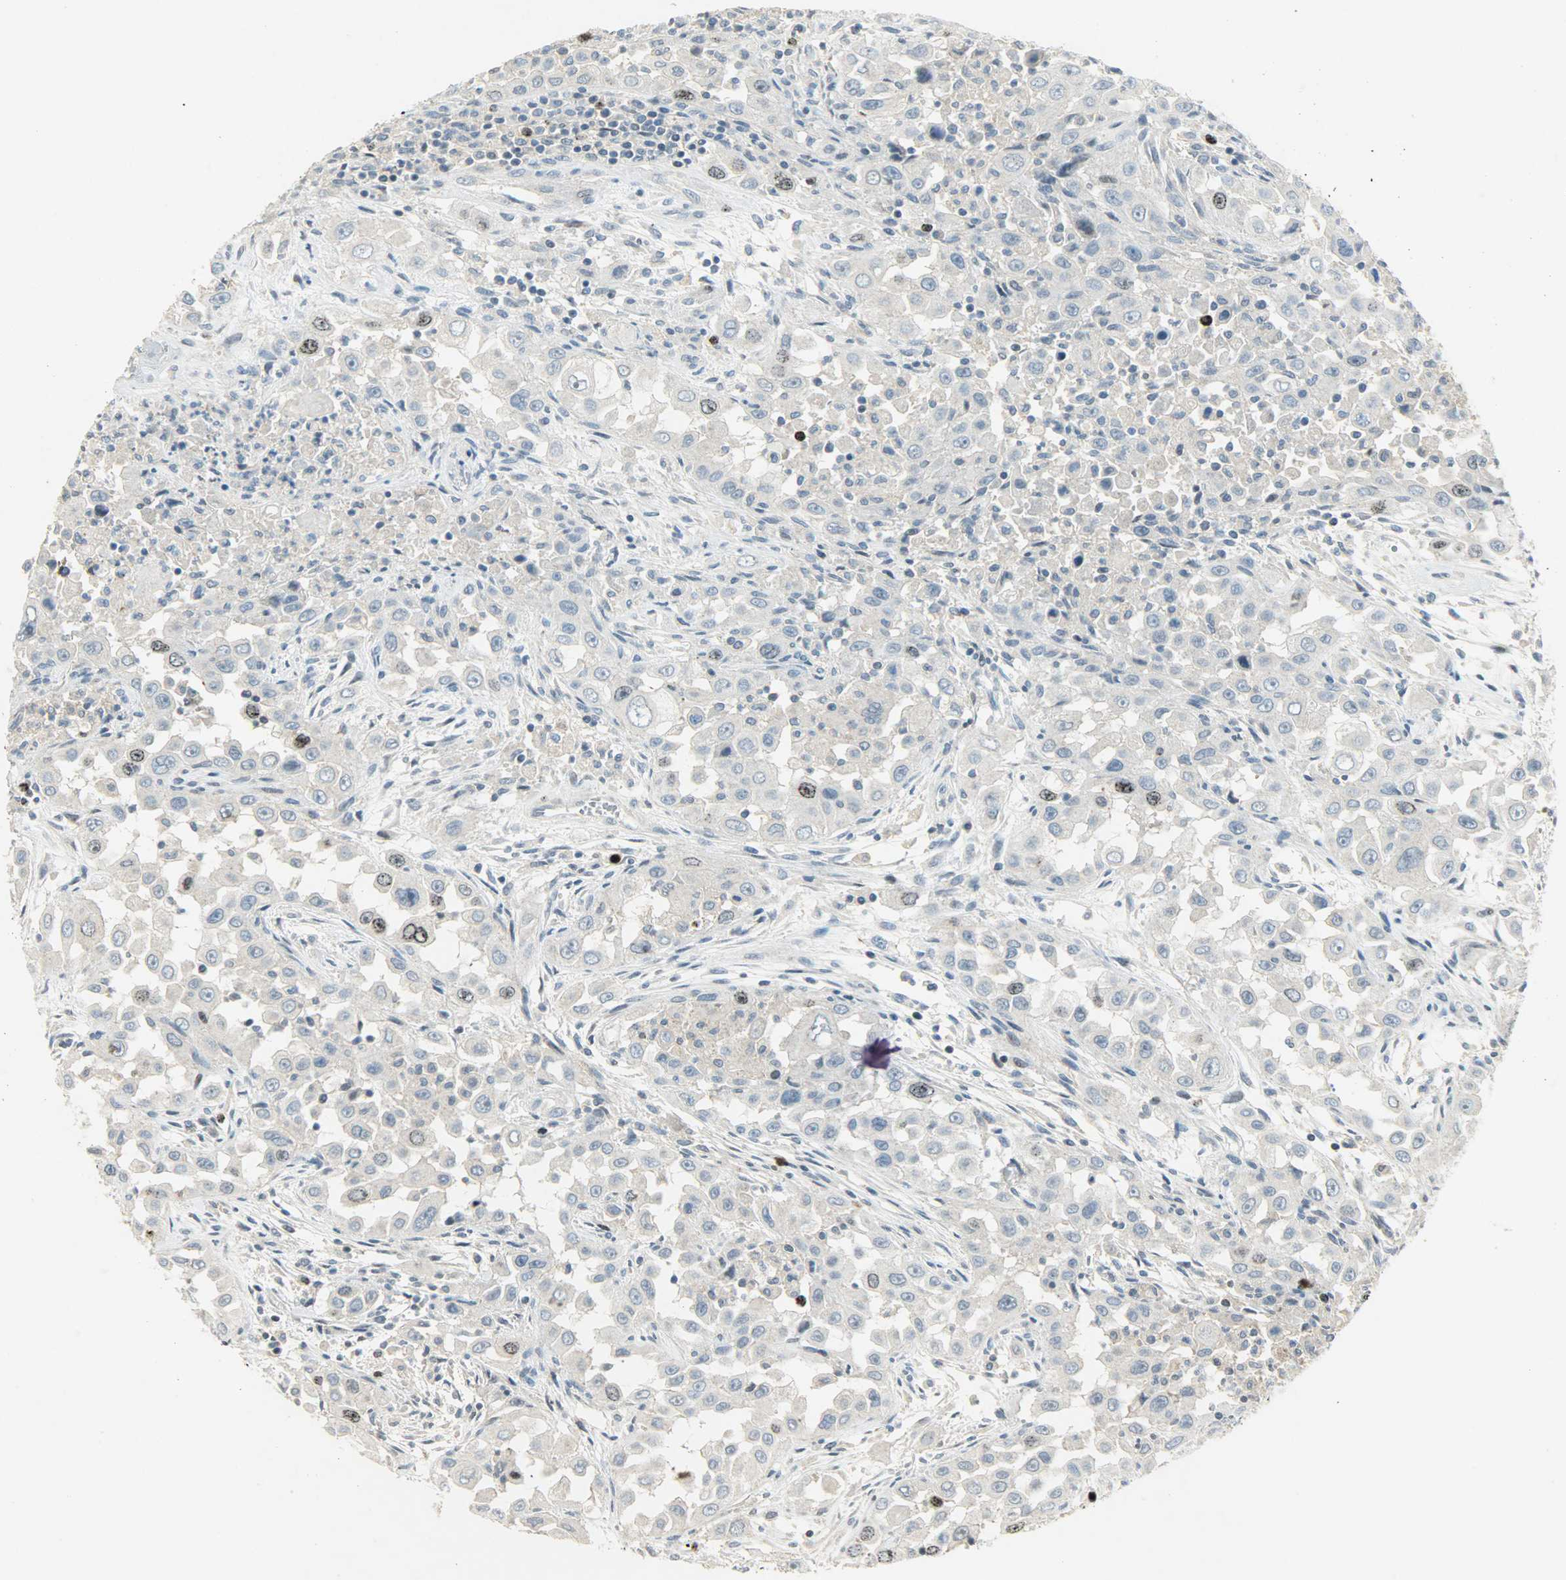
{"staining": {"intensity": "moderate", "quantity": "25%-75%", "location": "nuclear"}, "tissue": "head and neck cancer", "cell_type": "Tumor cells", "image_type": "cancer", "snomed": [{"axis": "morphology", "description": "Carcinoma, NOS"}, {"axis": "topography", "description": "Head-Neck"}], "caption": "About 25%-75% of tumor cells in human head and neck cancer reveal moderate nuclear protein positivity as visualized by brown immunohistochemical staining.", "gene": "AURKB", "patient": {"sex": "male", "age": 87}}